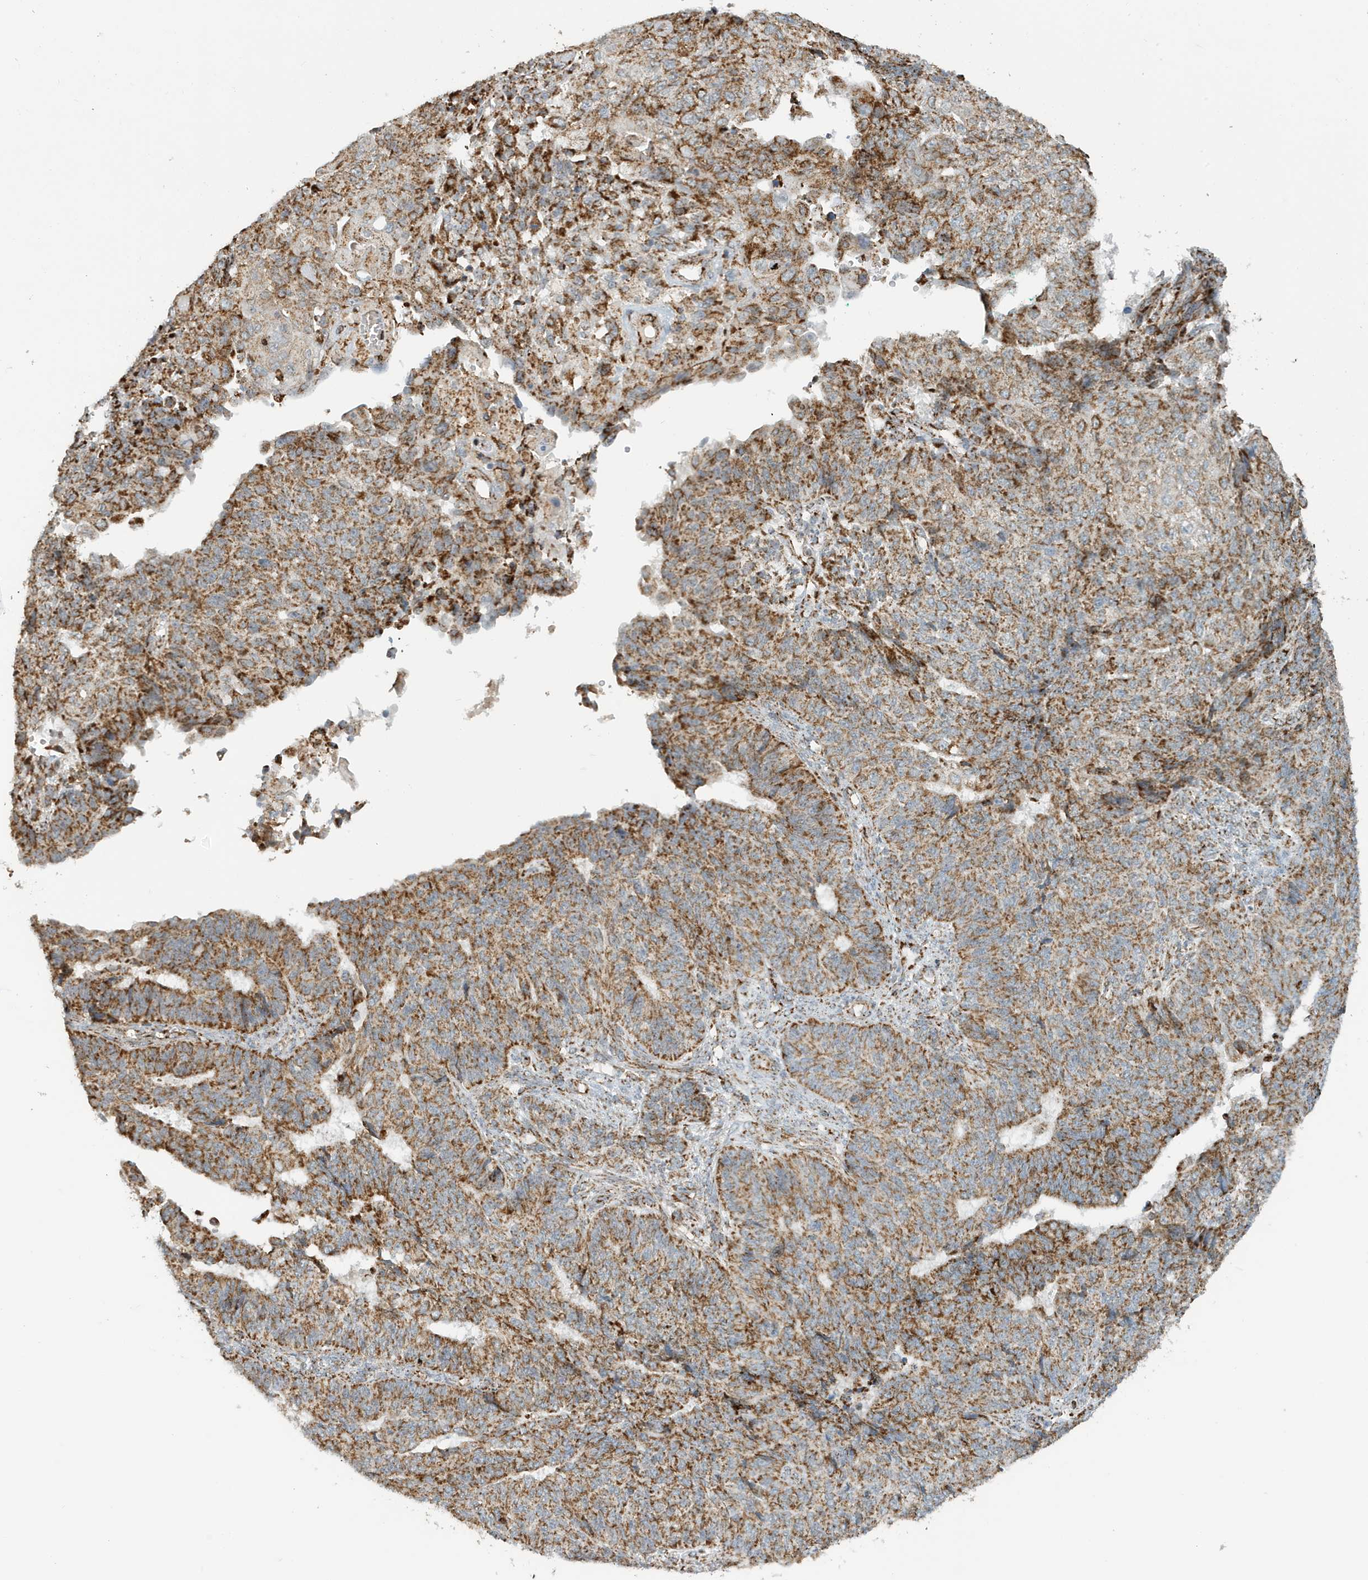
{"staining": {"intensity": "moderate", "quantity": ">75%", "location": "cytoplasmic/membranous"}, "tissue": "endometrial cancer", "cell_type": "Tumor cells", "image_type": "cancer", "snomed": [{"axis": "morphology", "description": "Adenocarcinoma, NOS"}, {"axis": "topography", "description": "Endometrium"}], "caption": "About >75% of tumor cells in adenocarcinoma (endometrial) demonstrate moderate cytoplasmic/membranous protein positivity as visualized by brown immunohistochemical staining.", "gene": "MAN1A1", "patient": {"sex": "female", "age": 32}}